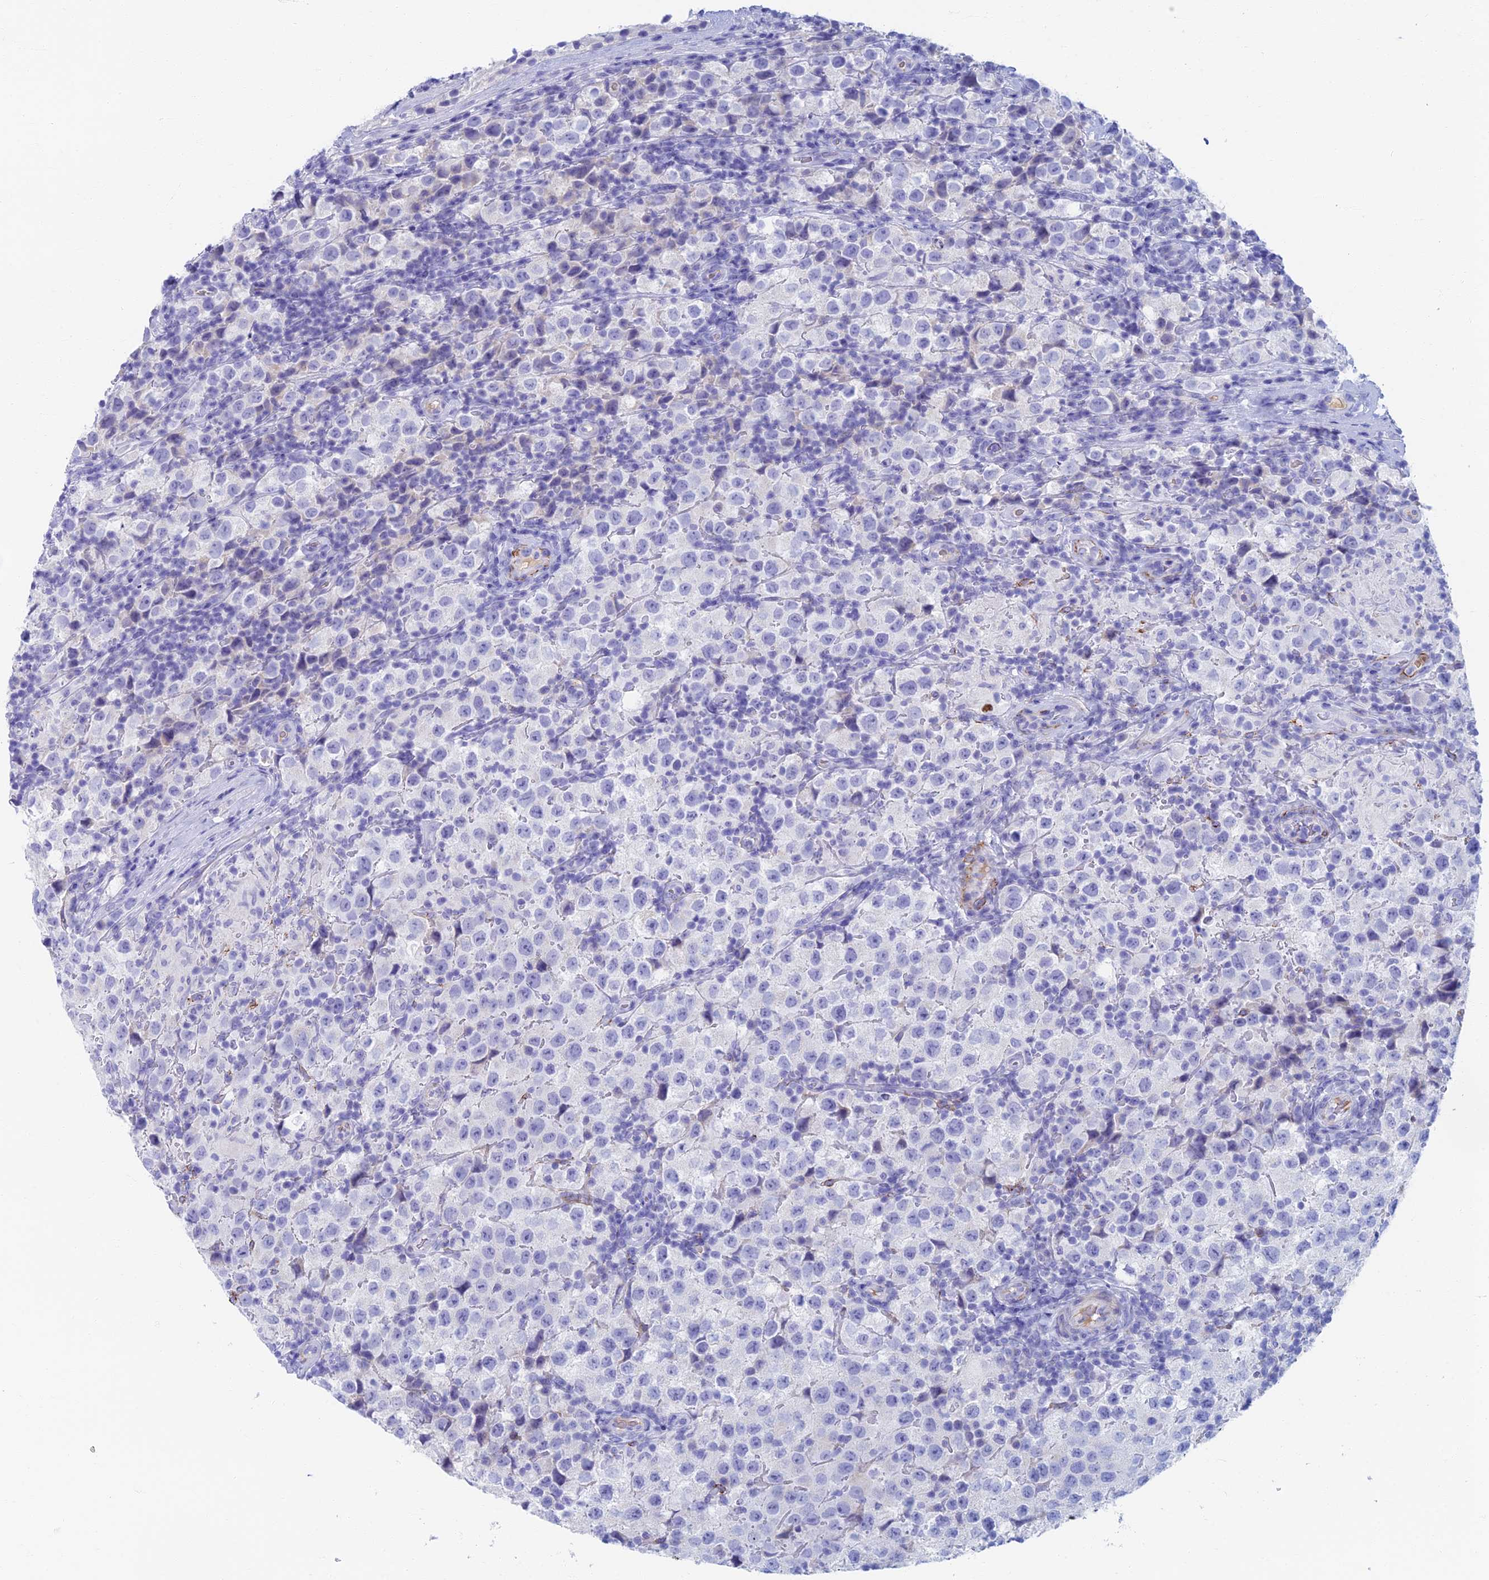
{"staining": {"intensity": "negative", "quantity": "none", "location": "none"}, "tissue": "testis cancer", "cell_type": "Tumor cells", "image_type": "cancer", "snomed": [{"axis": "morphology", "description": "Seminoma, NOS"}, {"axis": "morphology", "description": "Carcinoma, Embryonal, NOS"}, {"axis": "topography", "description": "Testis"}], "caption": "An immunohistochemistry (IHC) histopathology image of testis cancer is shown. There is no staining in tumor cells of testis cancer.", "gene": "ETFRF1", "patient": {"sex": "male", "age": 41}}